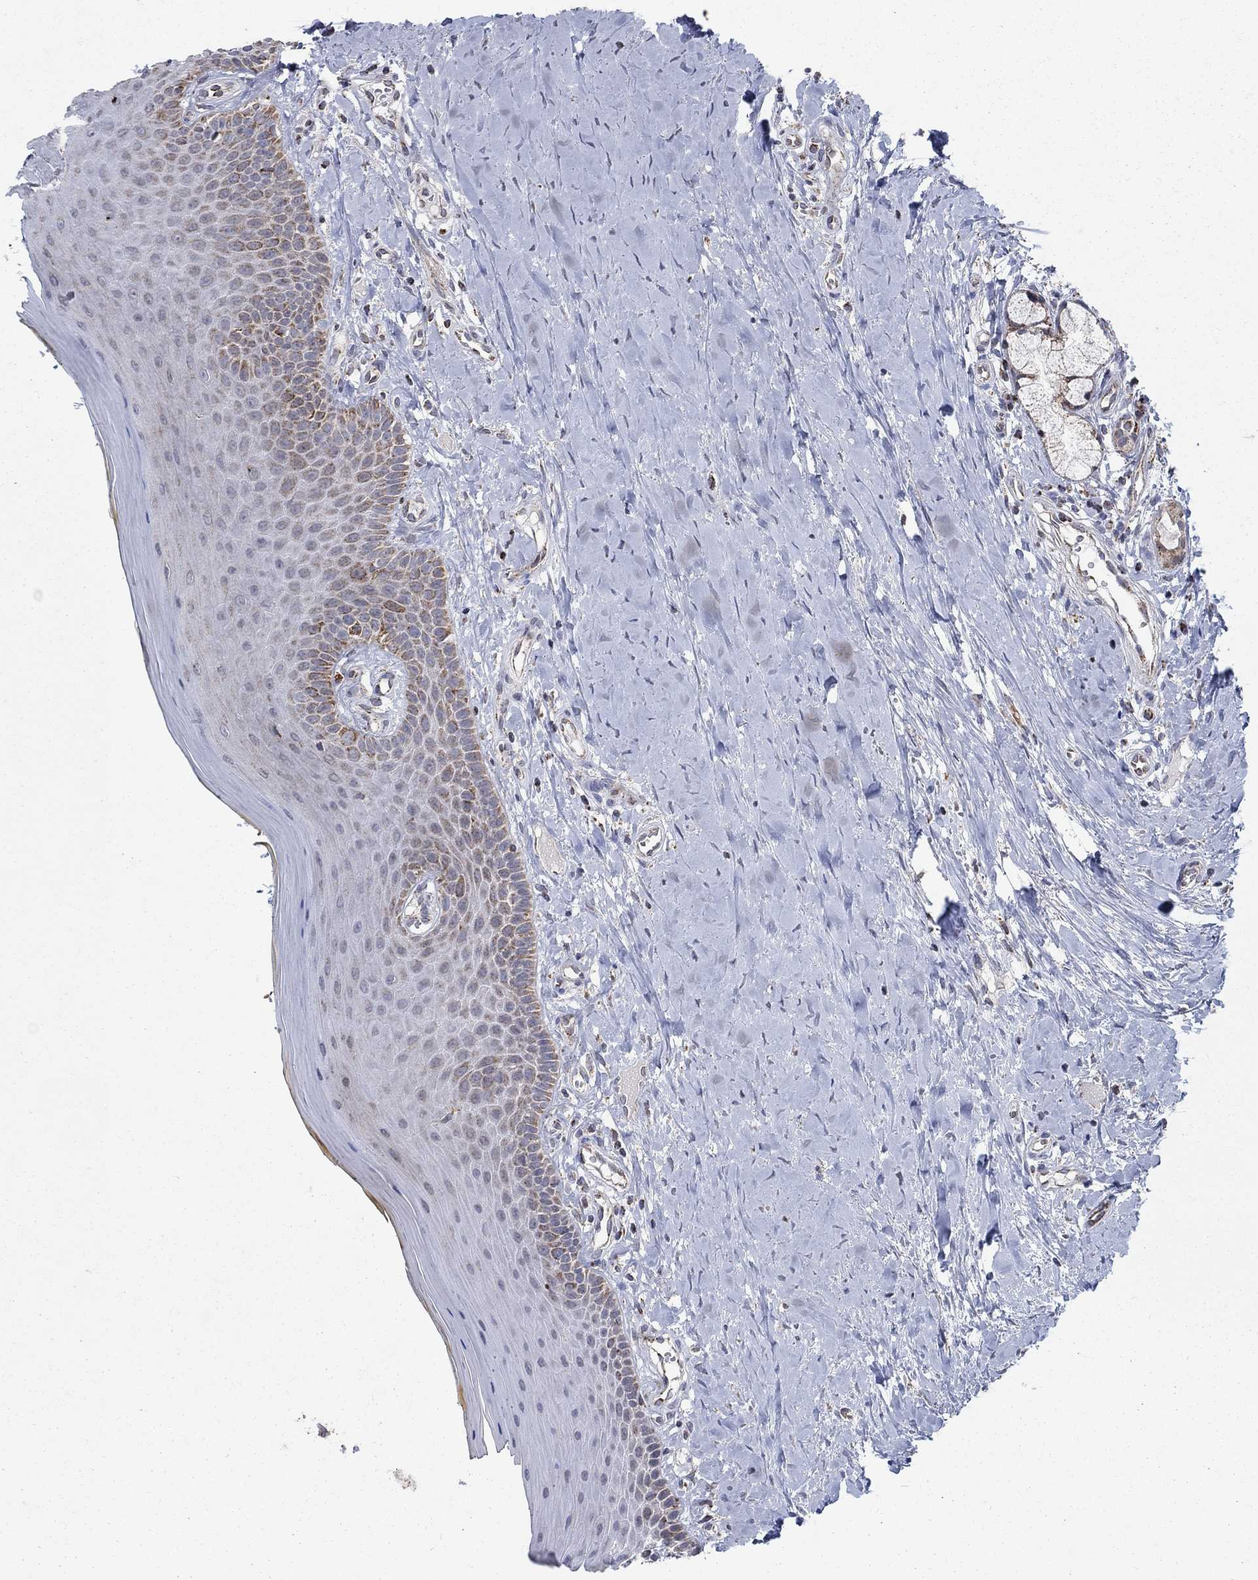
{"staining": {"intensity": "moderate", "quantity": "25%-75%", "location": "cytoplasmic/membranous"}, "tissue": "oral mucosa", "cell_type": "Squamous epithelial cells", "image_type": "normal", "snomed": [{"axis": "morphology", "description": "Normal tissue, NOS"}, {"axis": "topography", "description": "Oral tissue"}], "caption": "DAB (3,3'-diaminobenzidine) immunohistochemical staining of unremarkable human oral mucosa reveals moderate cytoplasmic/membranous protein staining in about 25%-75% of squamous epithelial cells. Immunohistochemistry (ihc) stains the protein of interest in brown and the nuclei are stained blue.", "gene": "MOAP1", "patient": {"sex": "female", "age": 43}}